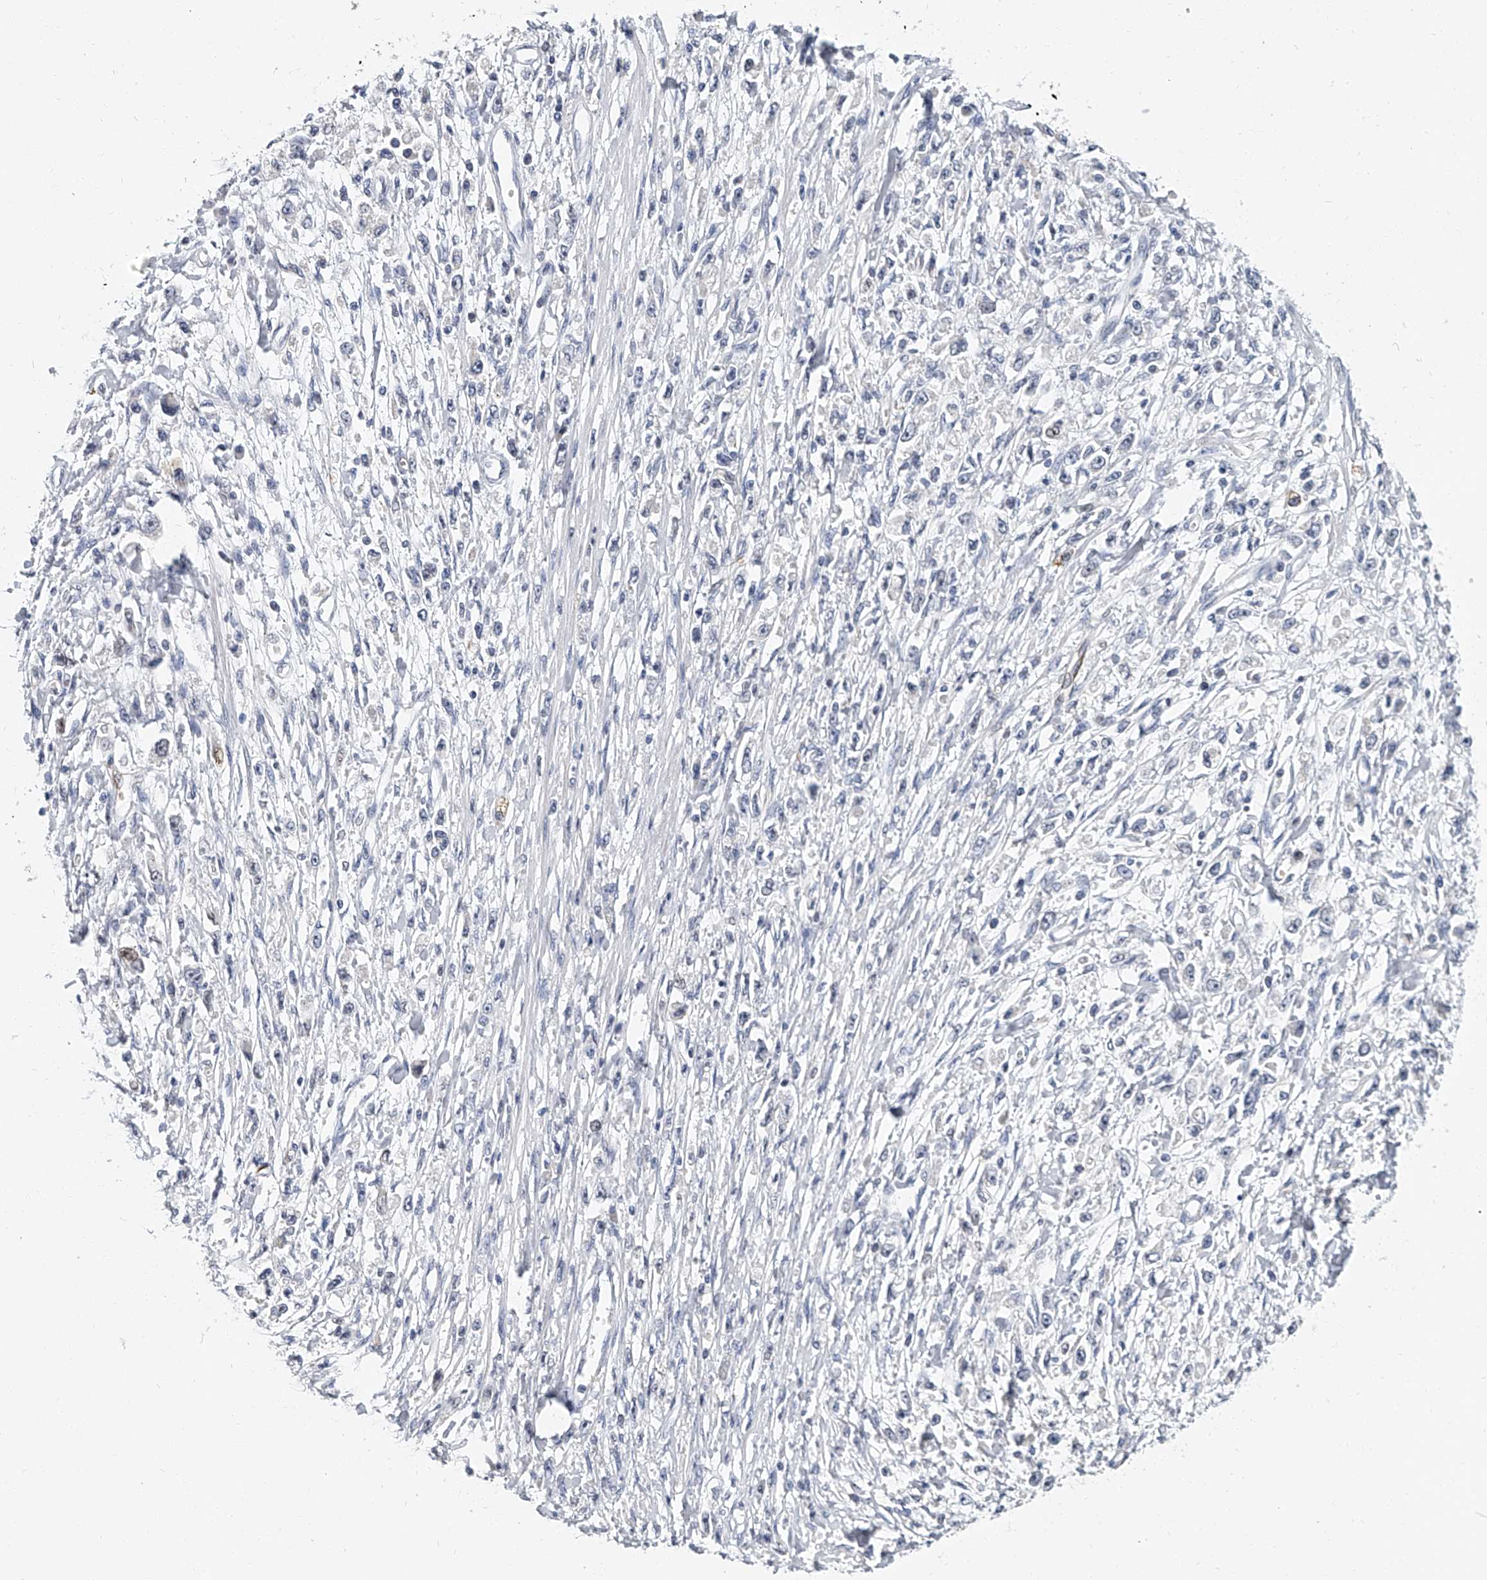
{"staining": {"intensity": "negative", "quantity": "none", "location": "none"}, "tissue": "stomach cancer", "cell_type": "Tumor cells", "image_type": "cancer", "snomed": [{"axis": "morphology", "description": "Adenocarcinoma, NOS"}, {"axis": "topography", "description": "Stomach"}], "caption": "Tumor cells show no significant staining in stomach cancer.", "gene": "KIRREL1", "patient": {"sex": "female", "age": 59}}